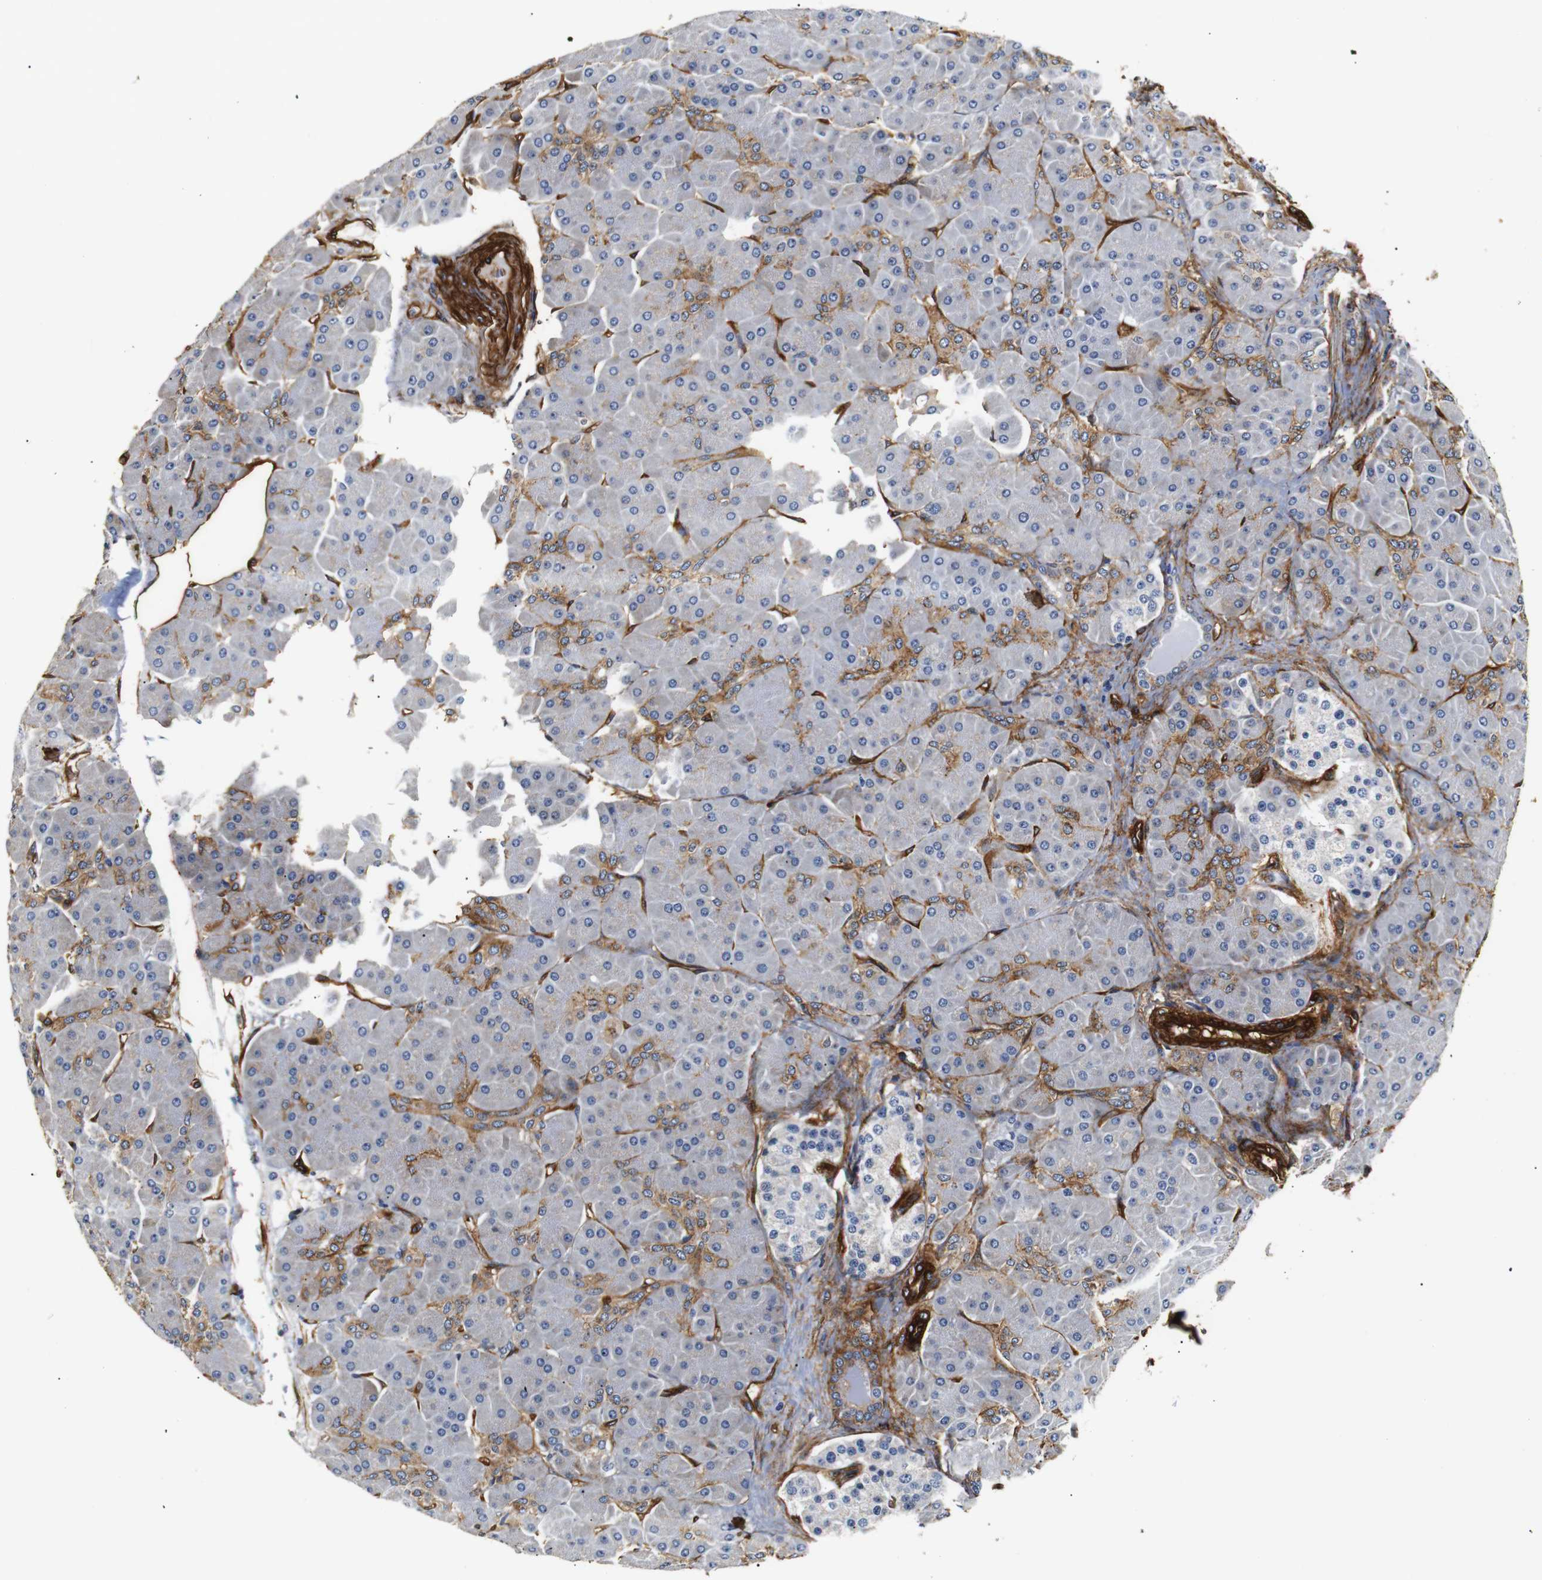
{"staining": {"intensity": "moderate", "quantity": "<25%", "location": "cytoplasmic/membranous"}, "tissue": "pancreas", "cell_type": "Exocrine glandular cells", "image_type": "normal", "snomed": [{"axis": "morphology", "description": "Normal tissue, NOS"}, {"axis": "topography", "description": "Pancreas"}], "caption": "Protein expression analysis of benign human pancreas reveals moderate cytoplasmic/membranous expression in about <25% of exocrine glandular cells. (IHC, brightfield microscopy, high magnification).", "gene": "CAV2", "patient": {"sex": "male", "age": 66}}